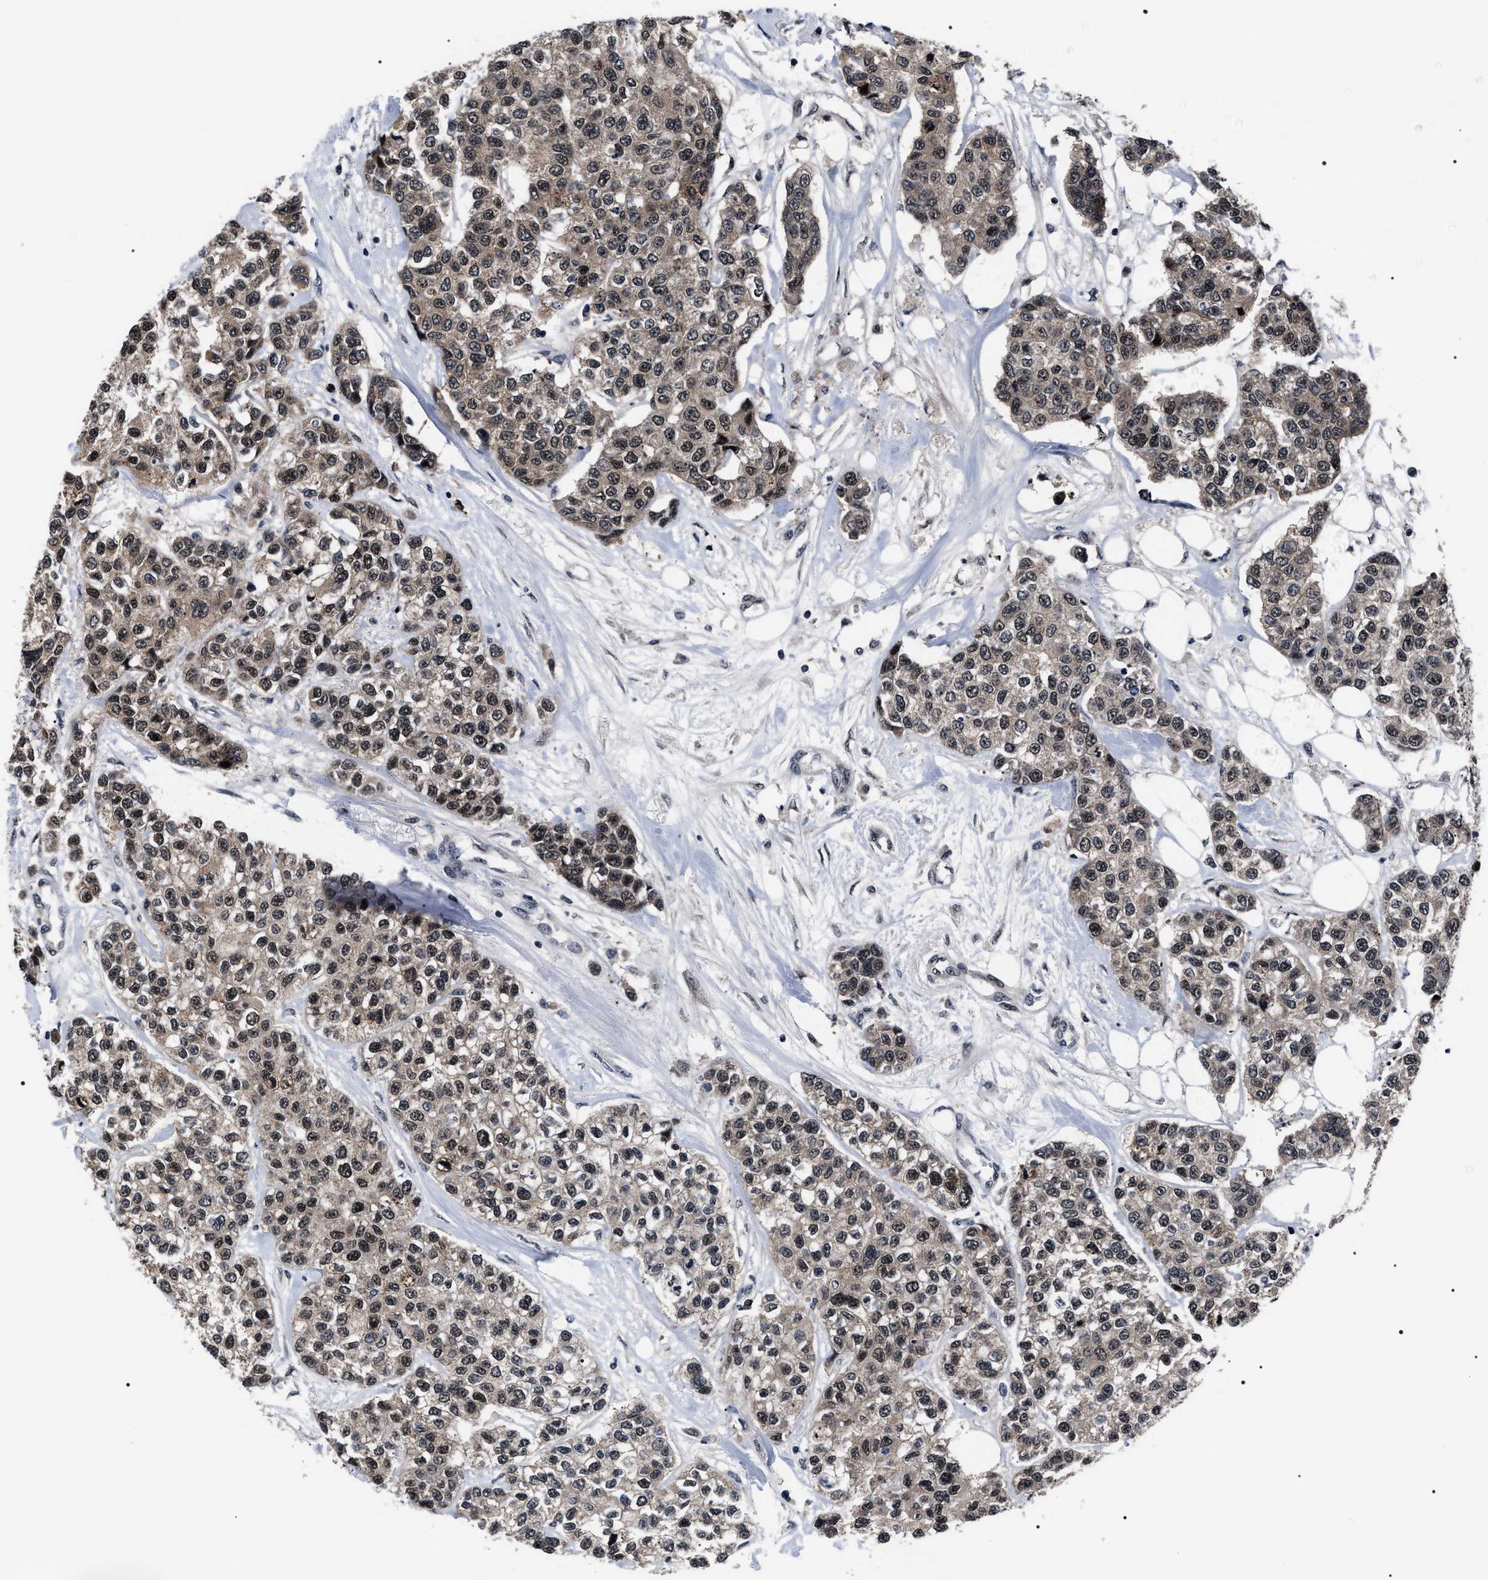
{"staining": {"intensity": "moderate", "quantity": ">75%", "location": "cytoplasmic/membranous,nuclear"}, "tissue": "breast cancer", "cell_type": "Tumor cells", "image_type": "cancer", "snomed": [{"axis": "morphology", "description": "Duct carcinoma"}, {"axis": "topography", "description": "Breast"}], "caption": "Intraductal carcinoma (breast) was stained to show a protein in brown. There is medium levels of moderate cytoplasmic/membranous and nuclear positivity in approximately >75% of tumor cells. The staining was performed using DAB to visualize the protein expression in brown, while the nuclei were stained in blue with hematoxylin (Magnification: 20x).", "gene": "CSNK2A1", "patient": {"sex": "female", "age": 51}}